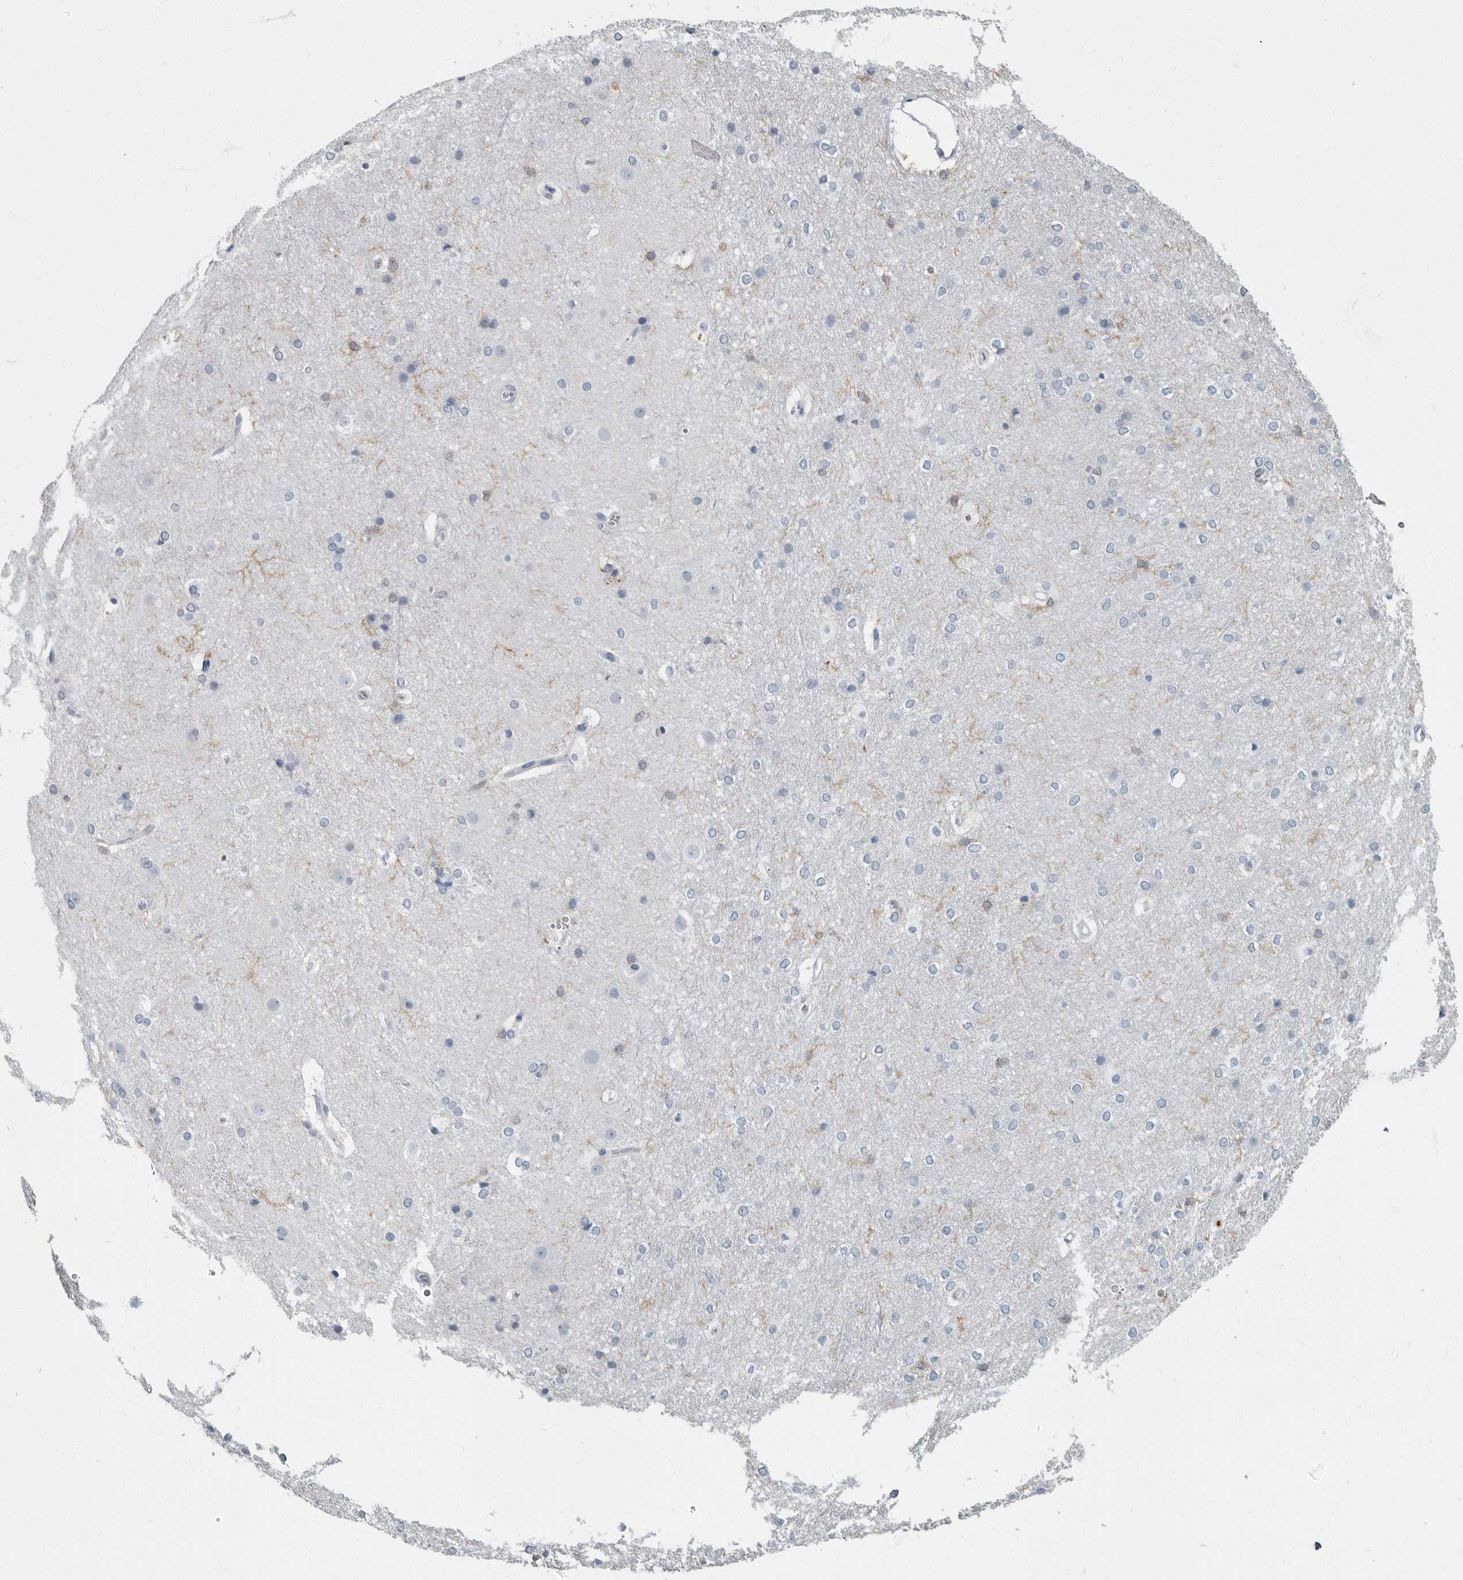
{"staining": {"intensity": "strong", "quantity": "<25%", "location": "cytoplasmic/membranous"}, "tissue": "caudate", "cell_type": "Glial cells", "image_type": "normal", "snomed": [{"axis": "morphology", "description": "Normal tissue, NOS"}, {"axis": "topography", "description": "Lateral ventricle wall"}], "caption": "This photomicrograph reveals benign caudate stained with IHC to label a protein in brown. The cytoplasmic/membranous of glial cells show strong positivity for the protein. Nuclei are counter-stained blue.", "gene": "FCER1G", "patient": {"sex": "female", "age": 19}}